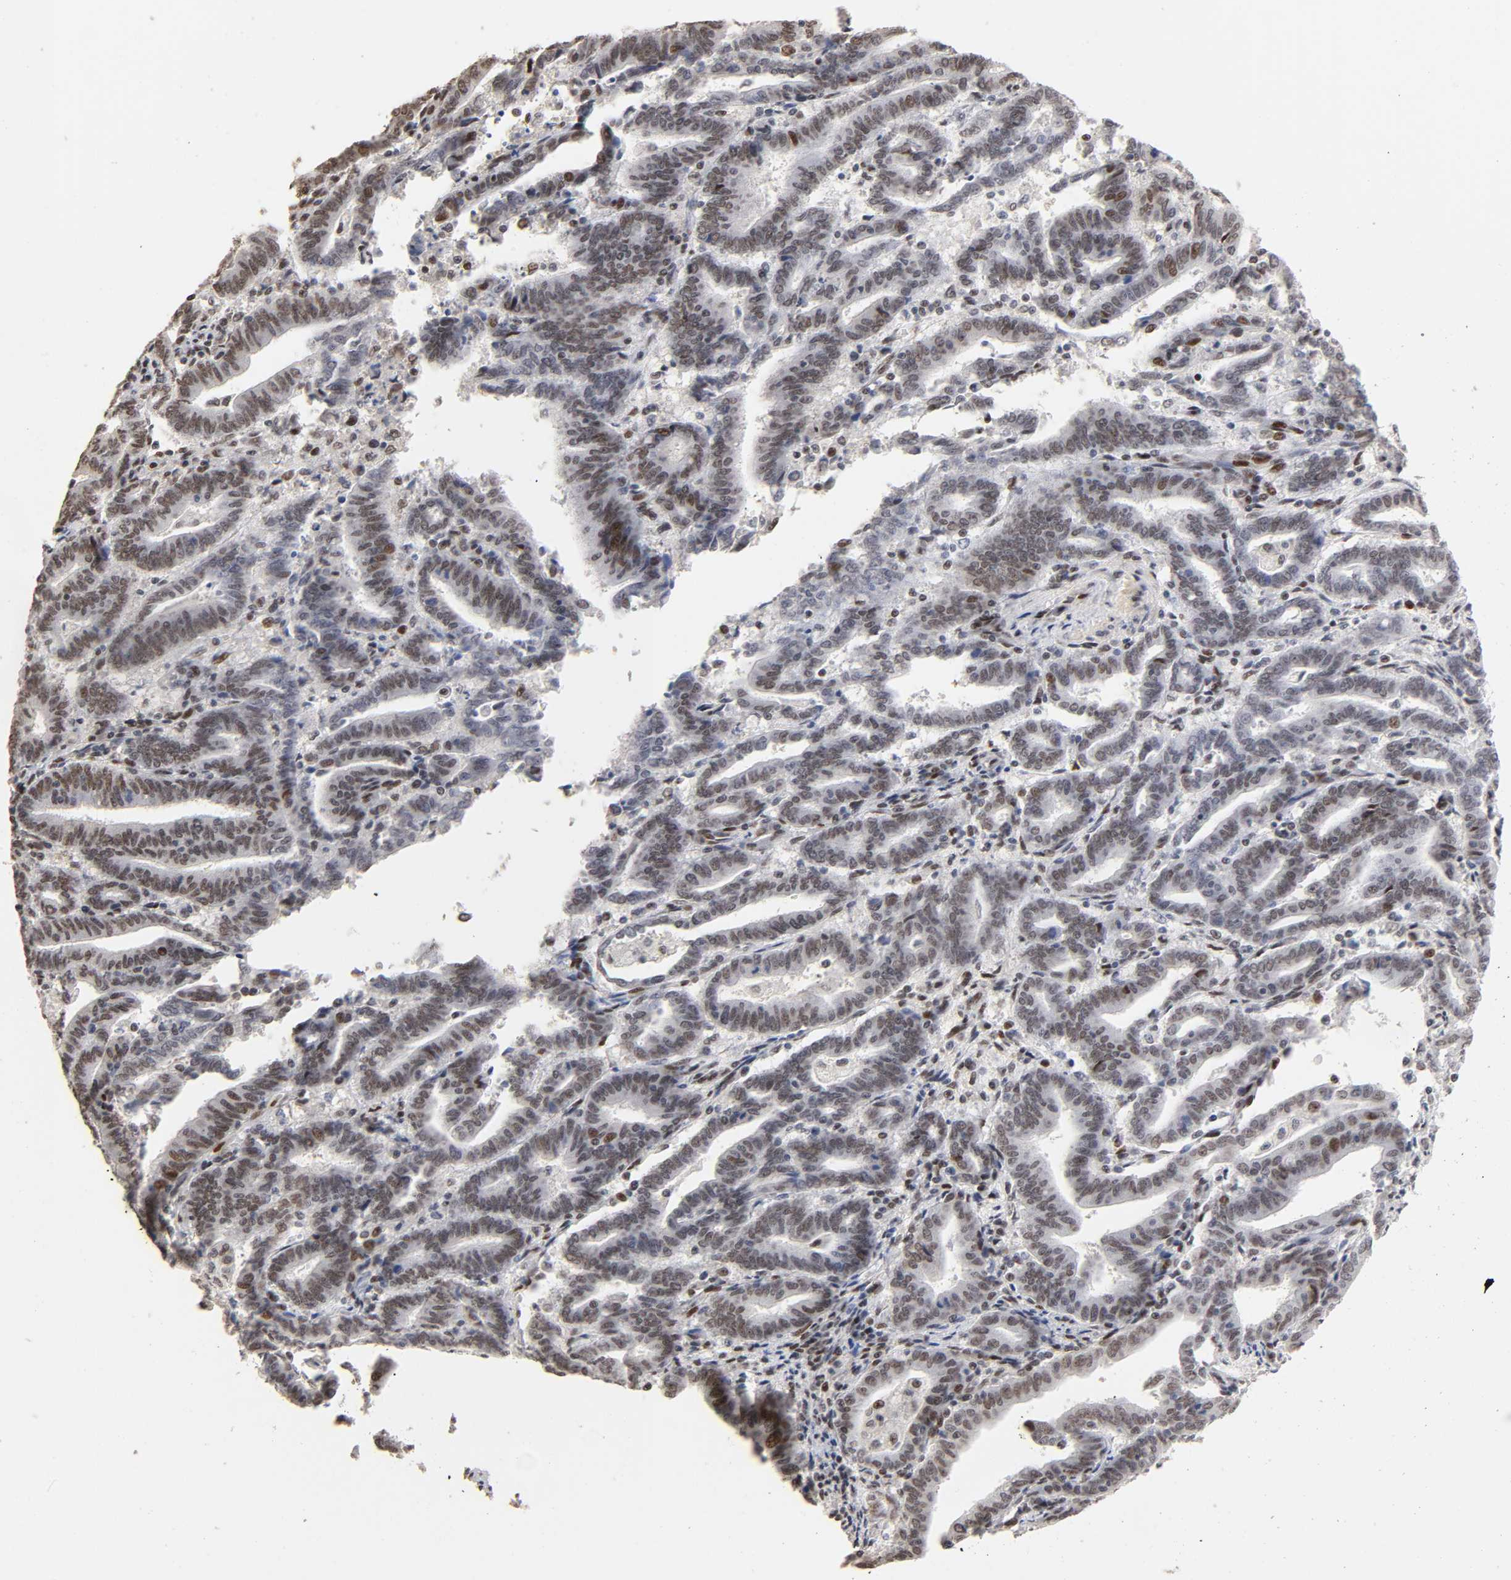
{"staining": {"intensity": "moderate", "quantity": ">75%", "location": "nuclear"}, "tissue": "endometrial cancer", "cell_type": "Tumor cells", "image_type": "cancer", "snomed": [{"axis": "morphology", "description": "Adenocarcinoma, NOS"}, {"axis": "topography", "description": "Uterus"}], "caption": "Immunohistochemical staining of human endometrial adenocarcinoma shows medium levels of moderate nuclear protein positivity in approximately >75% of tumor cells.", "gene": "TP53RK", "patient": {"sex": "female", "age": 83}}